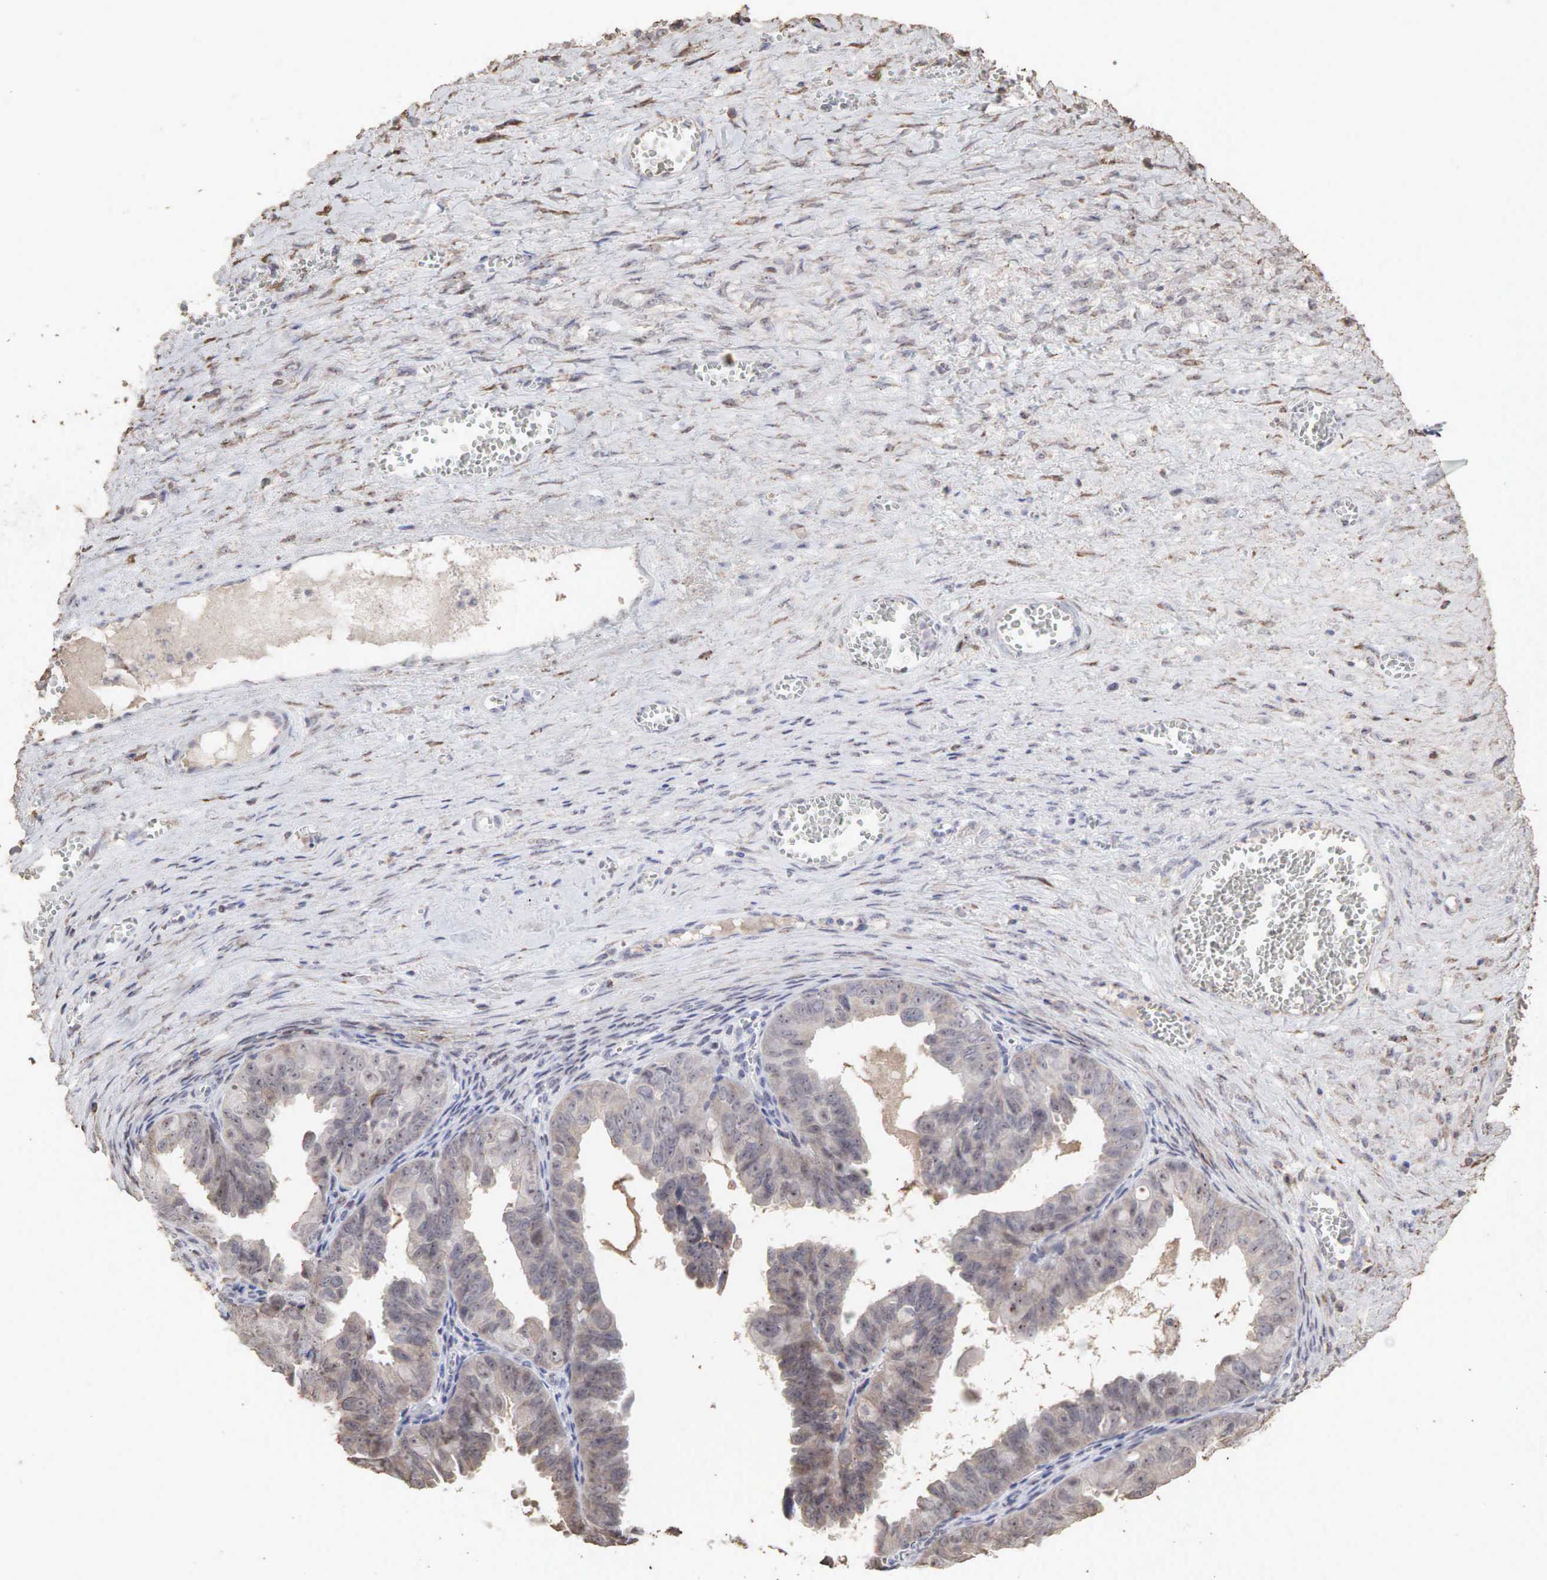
{"staining": {"intensity": "weak", "quantity": "25%-75%", "location": "cytoplasmic/membranous"}, "tissue": "ovarian cancer", "cell_type": "Tumor cells", "image_type": "cancer", "snomed": [{"axis": "morphology", "description": "Carcinoma, endometroid"}, {"axis": "topography", "description": "Ovary"}], "caption": "Ovarian endometroid carcinoma stained with a brown dye demonstrates weak cytoplasmic/membranous positive expression in approximately 25%-75% of tumor cells.", "gene": "DKC1", "patient": {"sex": "female", "age": 85}}